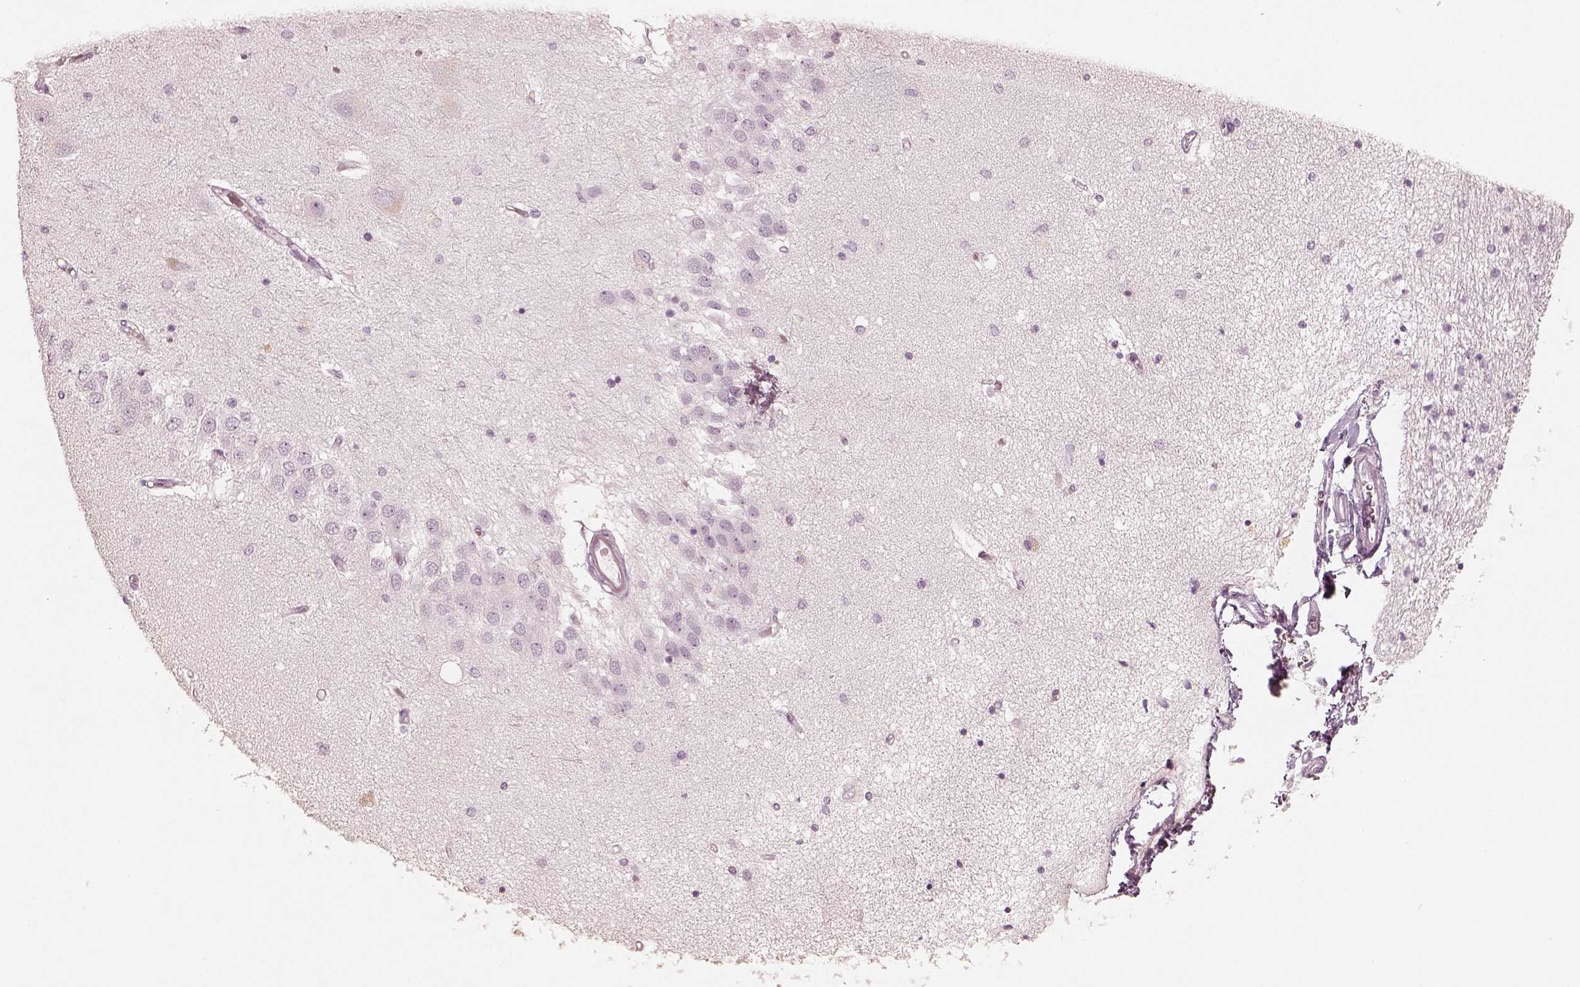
{"staining": {"intensity": "negative", "quantity": "none", "location": "none"}, "tissue": "hippocampus", "cell_type": "Glial cells", "image_type": "normal", "snomed": [{"axis": "morphology", "description": "Normal tissue, NOS"}, {"axis": "topography", "description": "Hippocampus"}], "caption": "Human hippocampus stained for a protein using immunohistochemistry exhibits no positivity in glial cells.", "gene": "KRT82", "patient": {"sex": "female", "age": 54}}